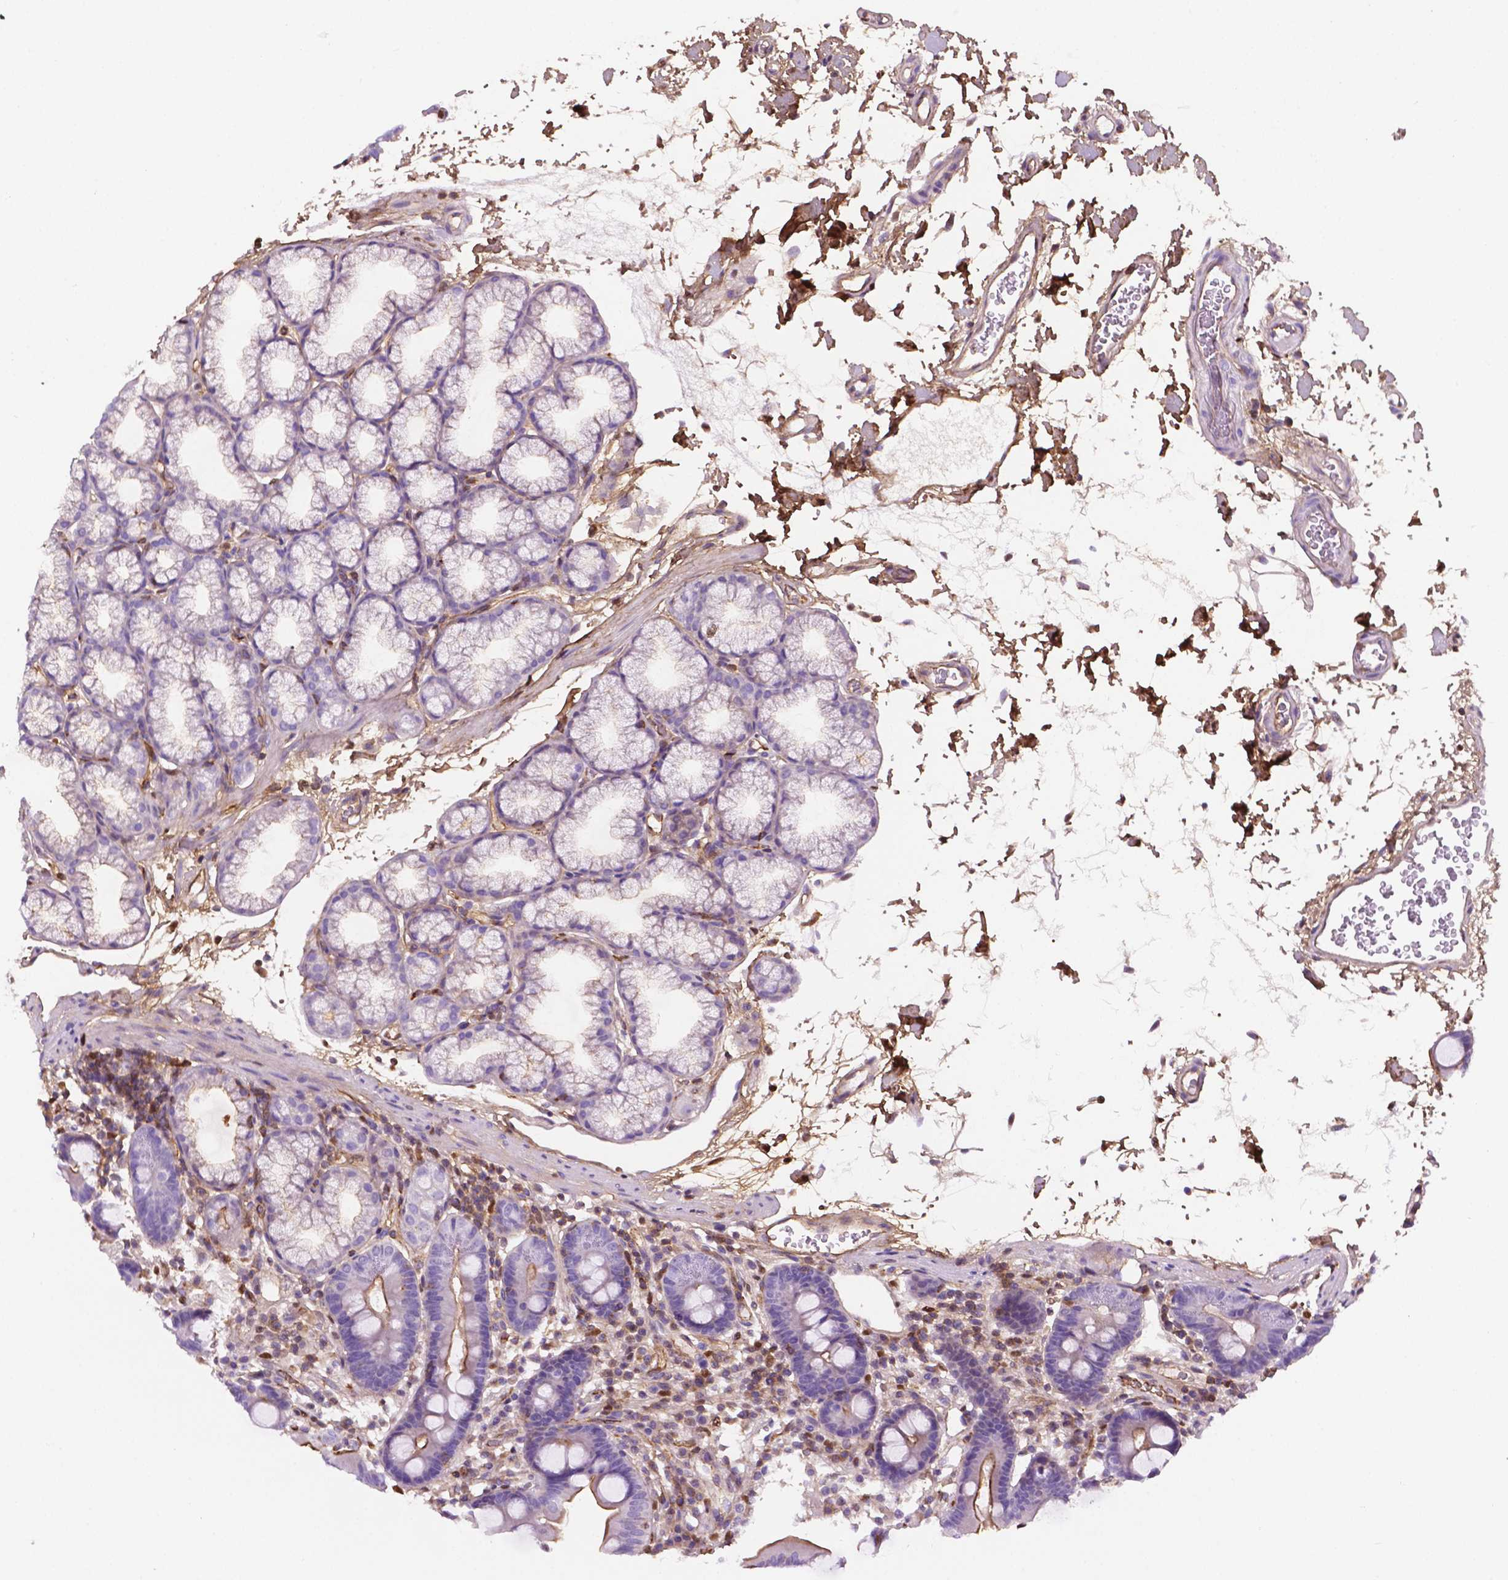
{"staining": {"intensity": "moderate", "quantity": "<25%", "location": "cytoplasmic/membranous,nuclear"}, "tissue": "duodenum", "cell_type": "Glandular cells", "image_type": "normal", "snomed": [{"axis": "morphology", "description": "Normal tissue, NOS"}, {"axis": "topography", "description": "Pancreas"}, {"axis": "topography", "description": "Duodenum"}], "caption": "Approximately <25% of glandular cells in normal human duodenum show moderate cytoplasmic/membranous,nuclear protein expression as visualized by brown immunohistochemical staining.", "gene": "DCN", "patient": {"sex": "male", "age": 59}}